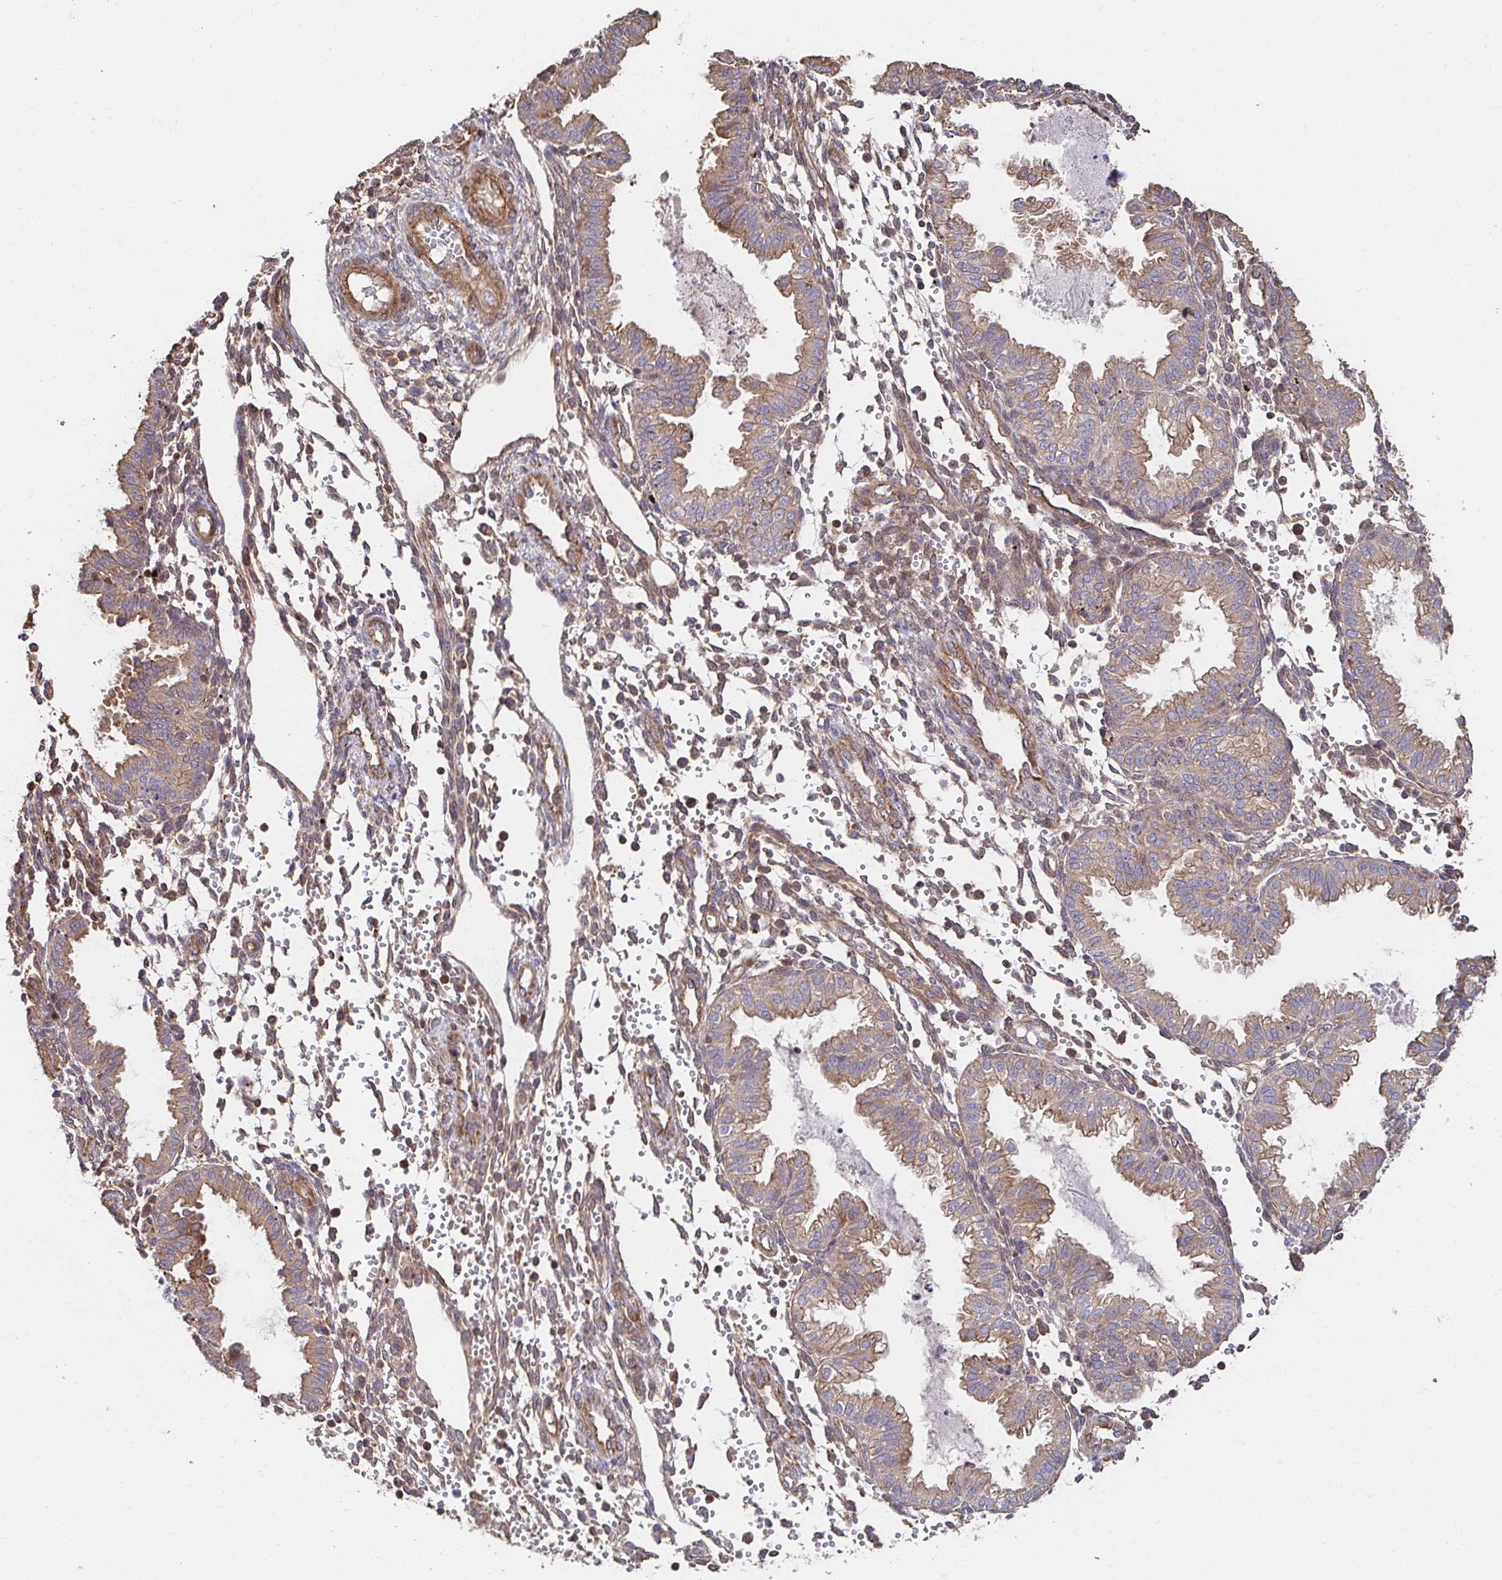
{"staining": {"intensity": "moderate", "quantity": "<25%", "location": "cytoplasmic/membranous,nuclear"}, "tissue": "endometrium", "cell_type": "Cells in endometrial stroma", "image_type": "normal", "snomed": [{"axis": "morphology", "description": "Normal tissue, NOS"}, {"axis": "topography", "description": "Endometrium"}], "caption": "High-magnification brightfield microscopy of normal endometrium stained with DAB (brown) and counterstained with hematoxylin (blue). cells in endometrial stroma exhibit moderate cytoplasmic/membranous,nuclear positivity is appreciated in approximately<25% of cells. Nuclei are stained in blue.", "gene": "APBB1", "patient": {"sex": "female", "age": 33}}